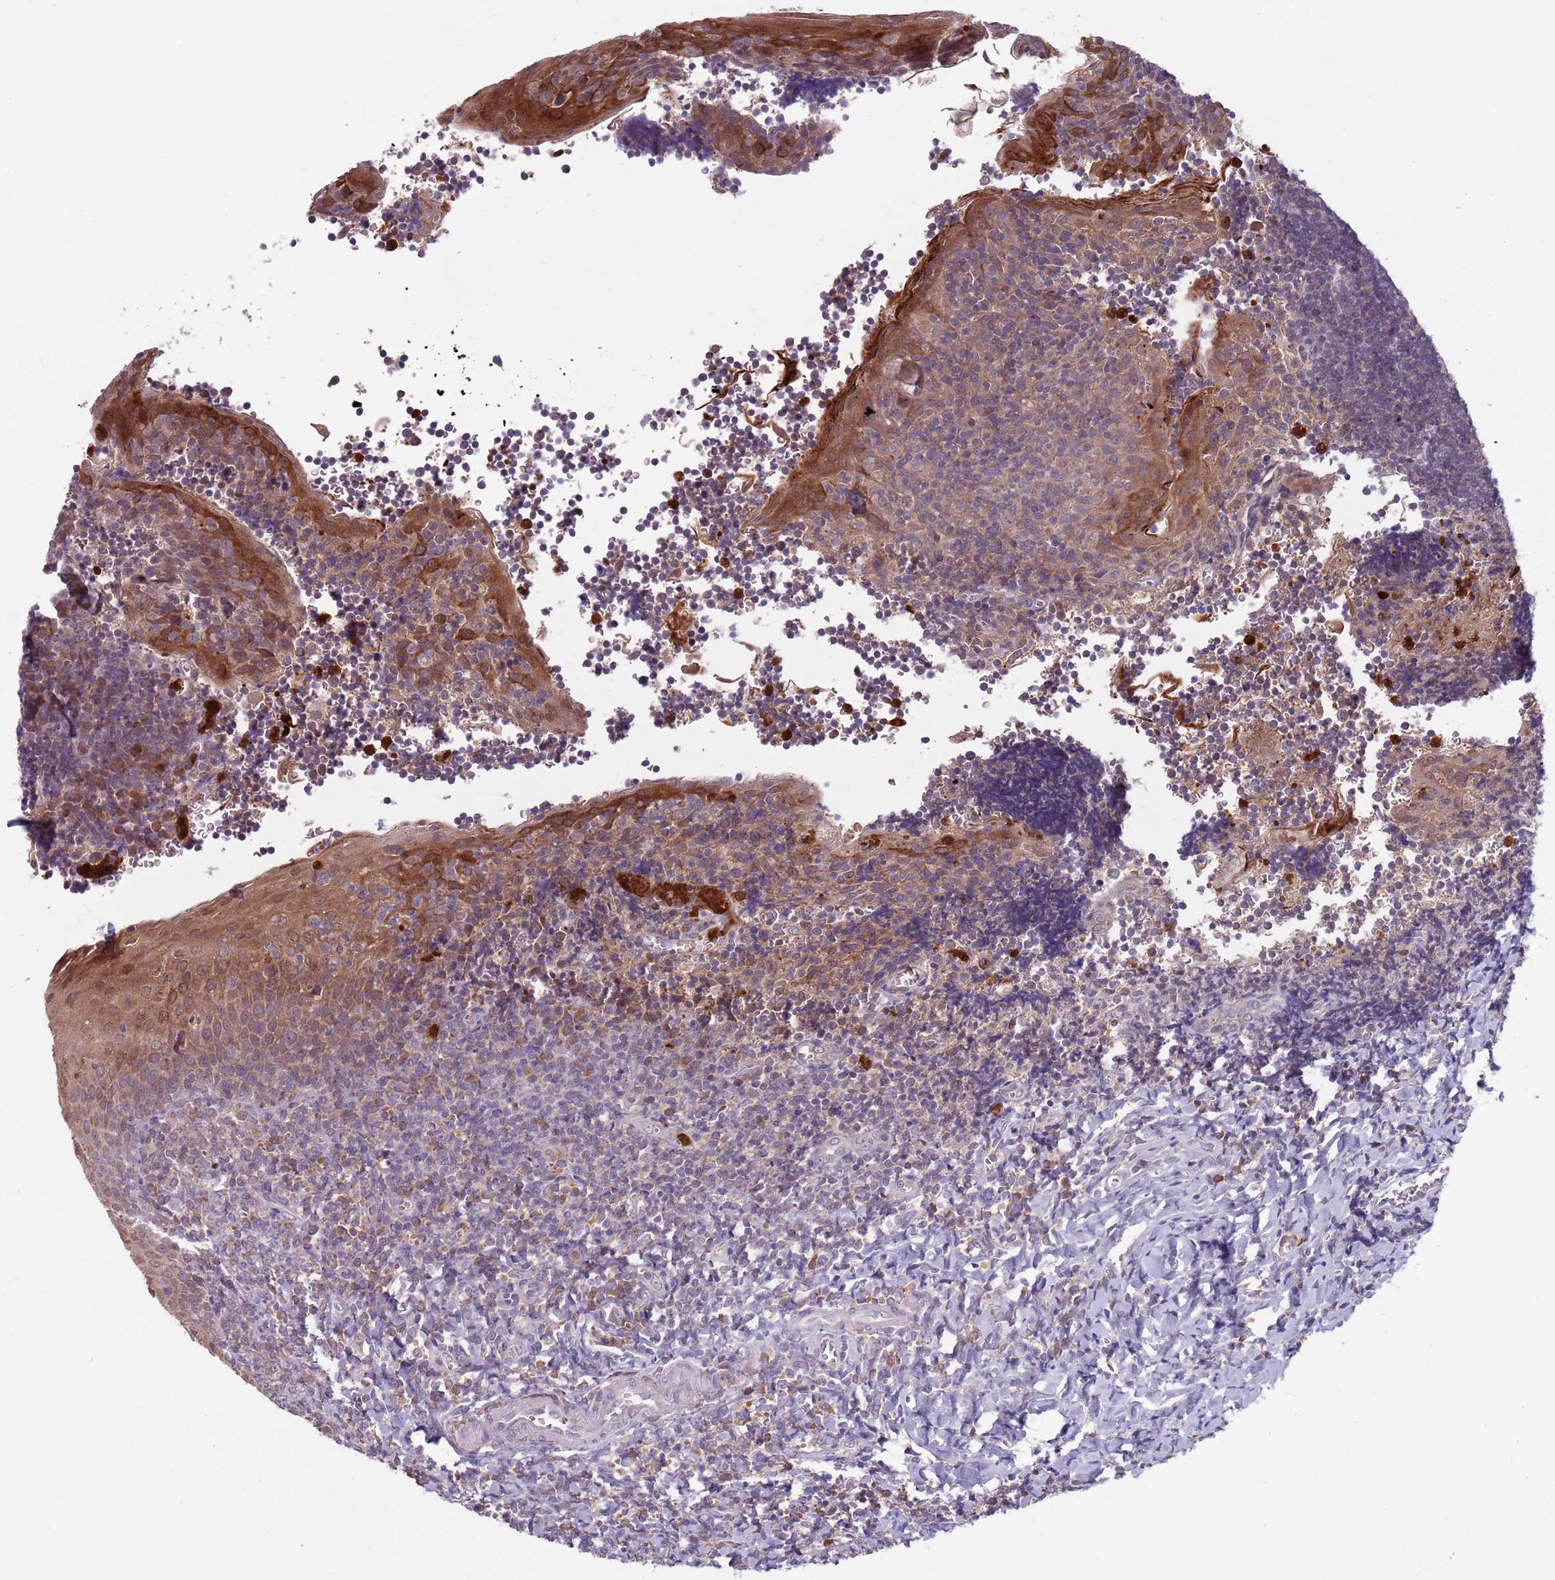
{"staining": {"intensity": "moderate", "quantity": "<25%", "location": "cytoplasmic/membranous"}, "tissue": "tonsil", "cell_type": "Germinal center cells", "image_type": "normal", "snomed": [{"axis": "morphology", "description": "Normal tissue, NOS"}, {"axis": "topography", "description": "Tonsil"}], "caption": "Germinal center cells show low levels of moderate cytoplasmic/membranous positivity in about <25% of cells in normal human tonsil. The protein of interest is shown in brown color, while the nuclei are stained blue.", "gene": "TYW1B", "patient": {"sex": "male", "age": 27}}